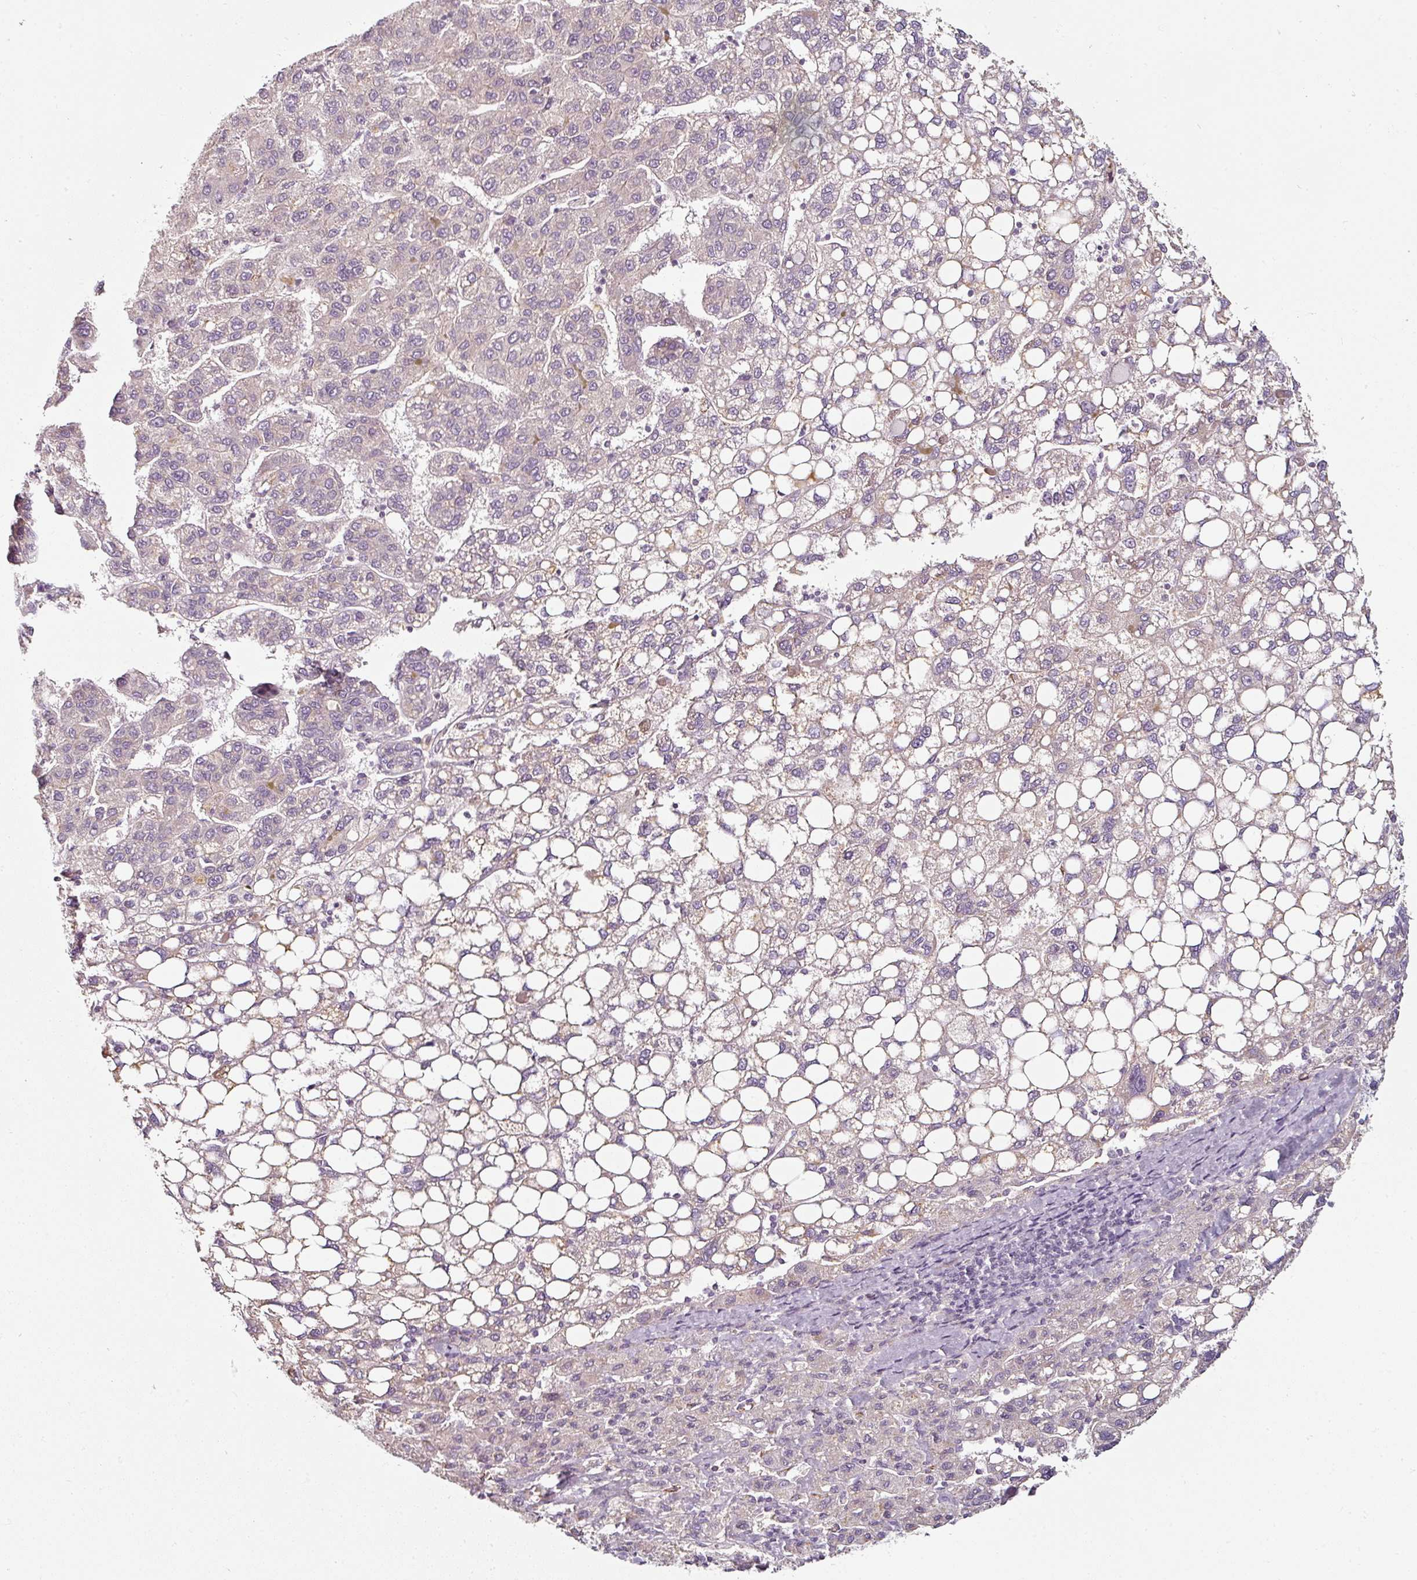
{"staining": {"intensity": "negative", "quantity": "none", "location": "none"}, "tissue": "liver cancer", "cell_type": "Tumor cells", "image_type": "cancer", "snomed": [{"axis": "morphology", "description": "Carcinoma, Hepatocellular, NOS"}, {"axis": "topography", "description": "Liver"}], "caption": "Human liver cancer (hepatocellular carcinoma) stained for a protein using immunohistochemistry (IHC) shows no staining in tumor cells.", "gene": "CAP2", "patient": {"sex": "female", "age": 82}}